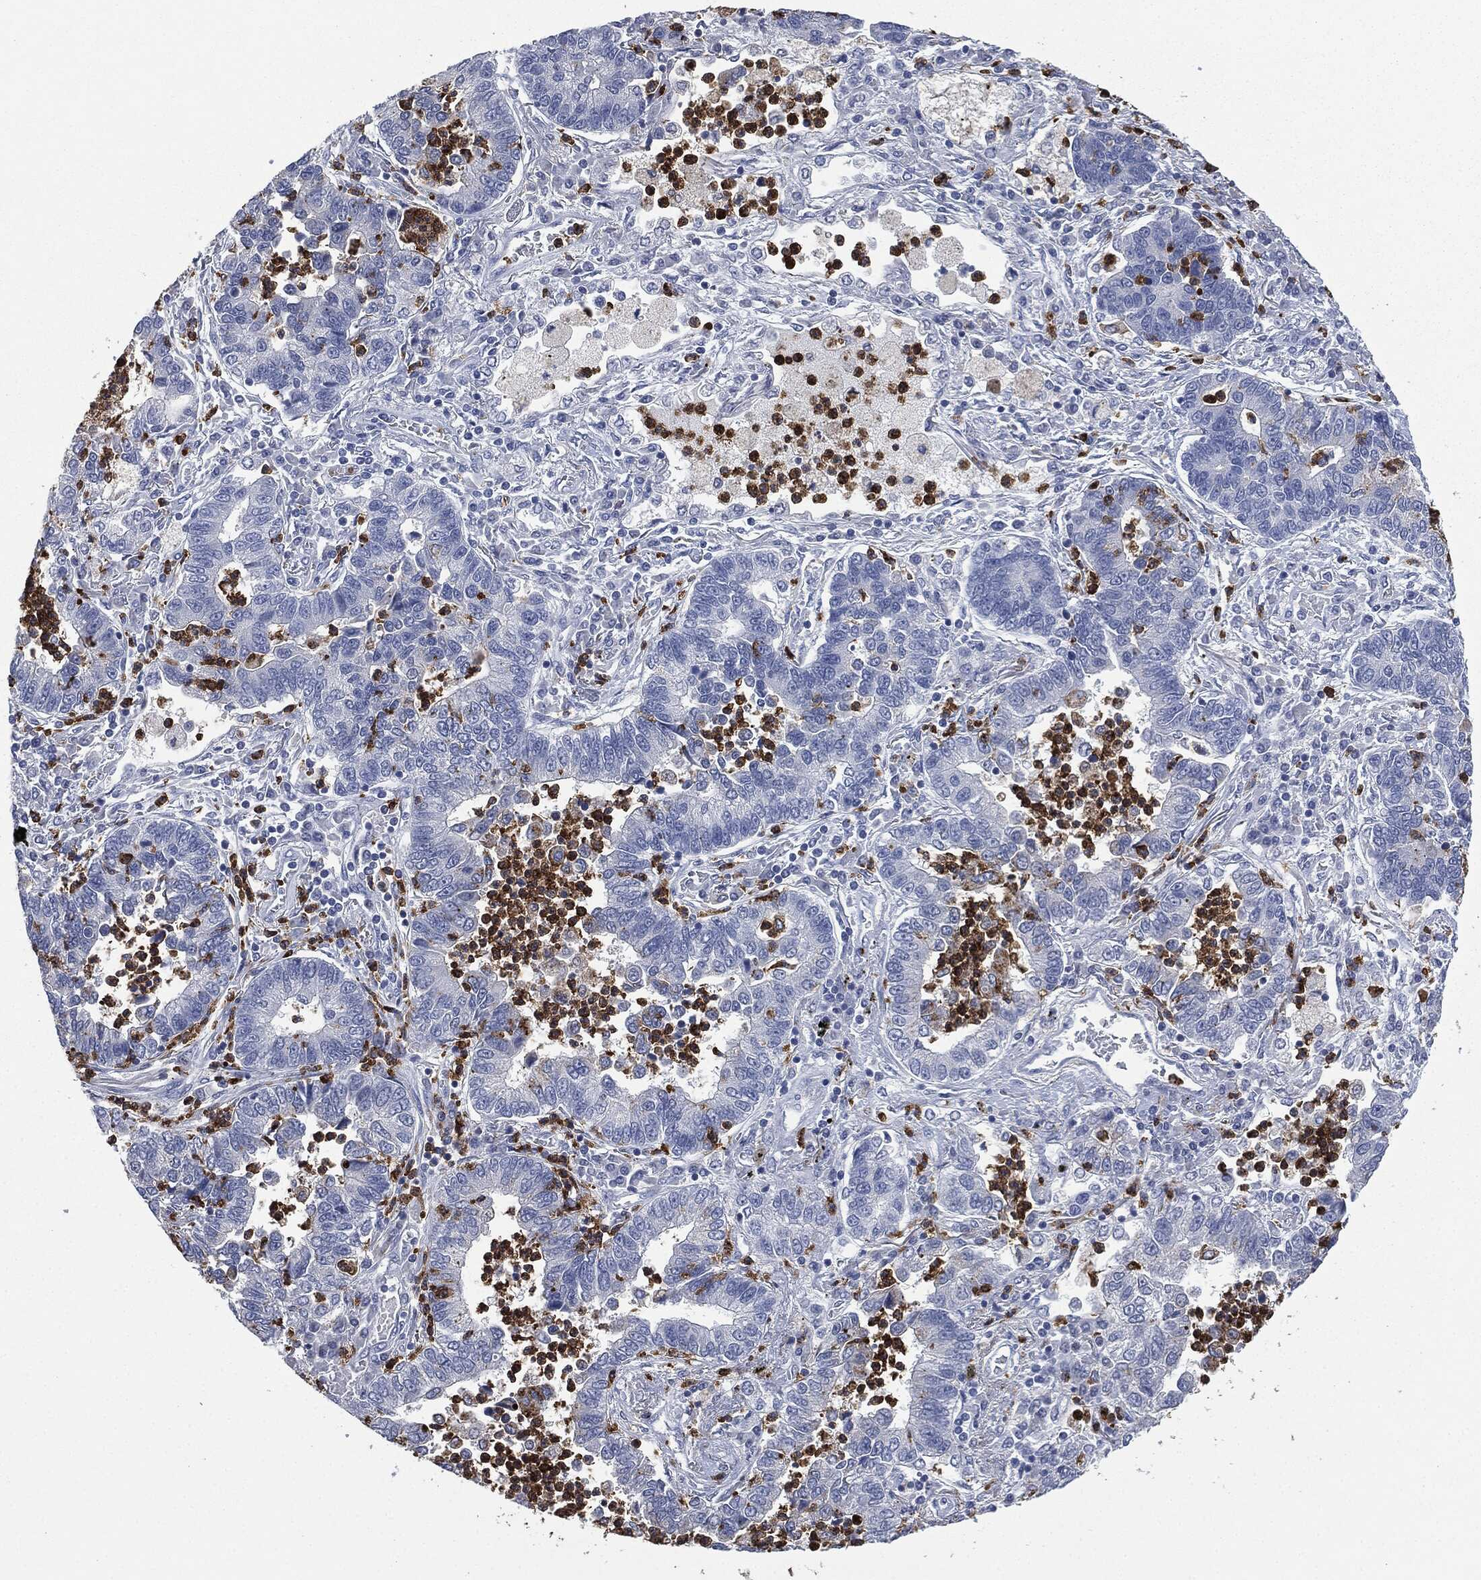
{"staining": {"intensity": "negative", "quantity": "none", "location": "none"}, "tissue": "lung cancer", "cell_type": "Tumor cells", "image_type": "cancer", "snomed": [{"axis": "morphology", "description": "Adenocarcinoma, NOS"}, {"axis": "topography", "description": "Lung"}], "caption": "This is an immunohistochemistry histopathology image of human lung cancer (adenocarcinoma). There is no positivity in tumor cells.", "gene": "CEACAM8", "patient": {"sex": "female", "age": 57}}